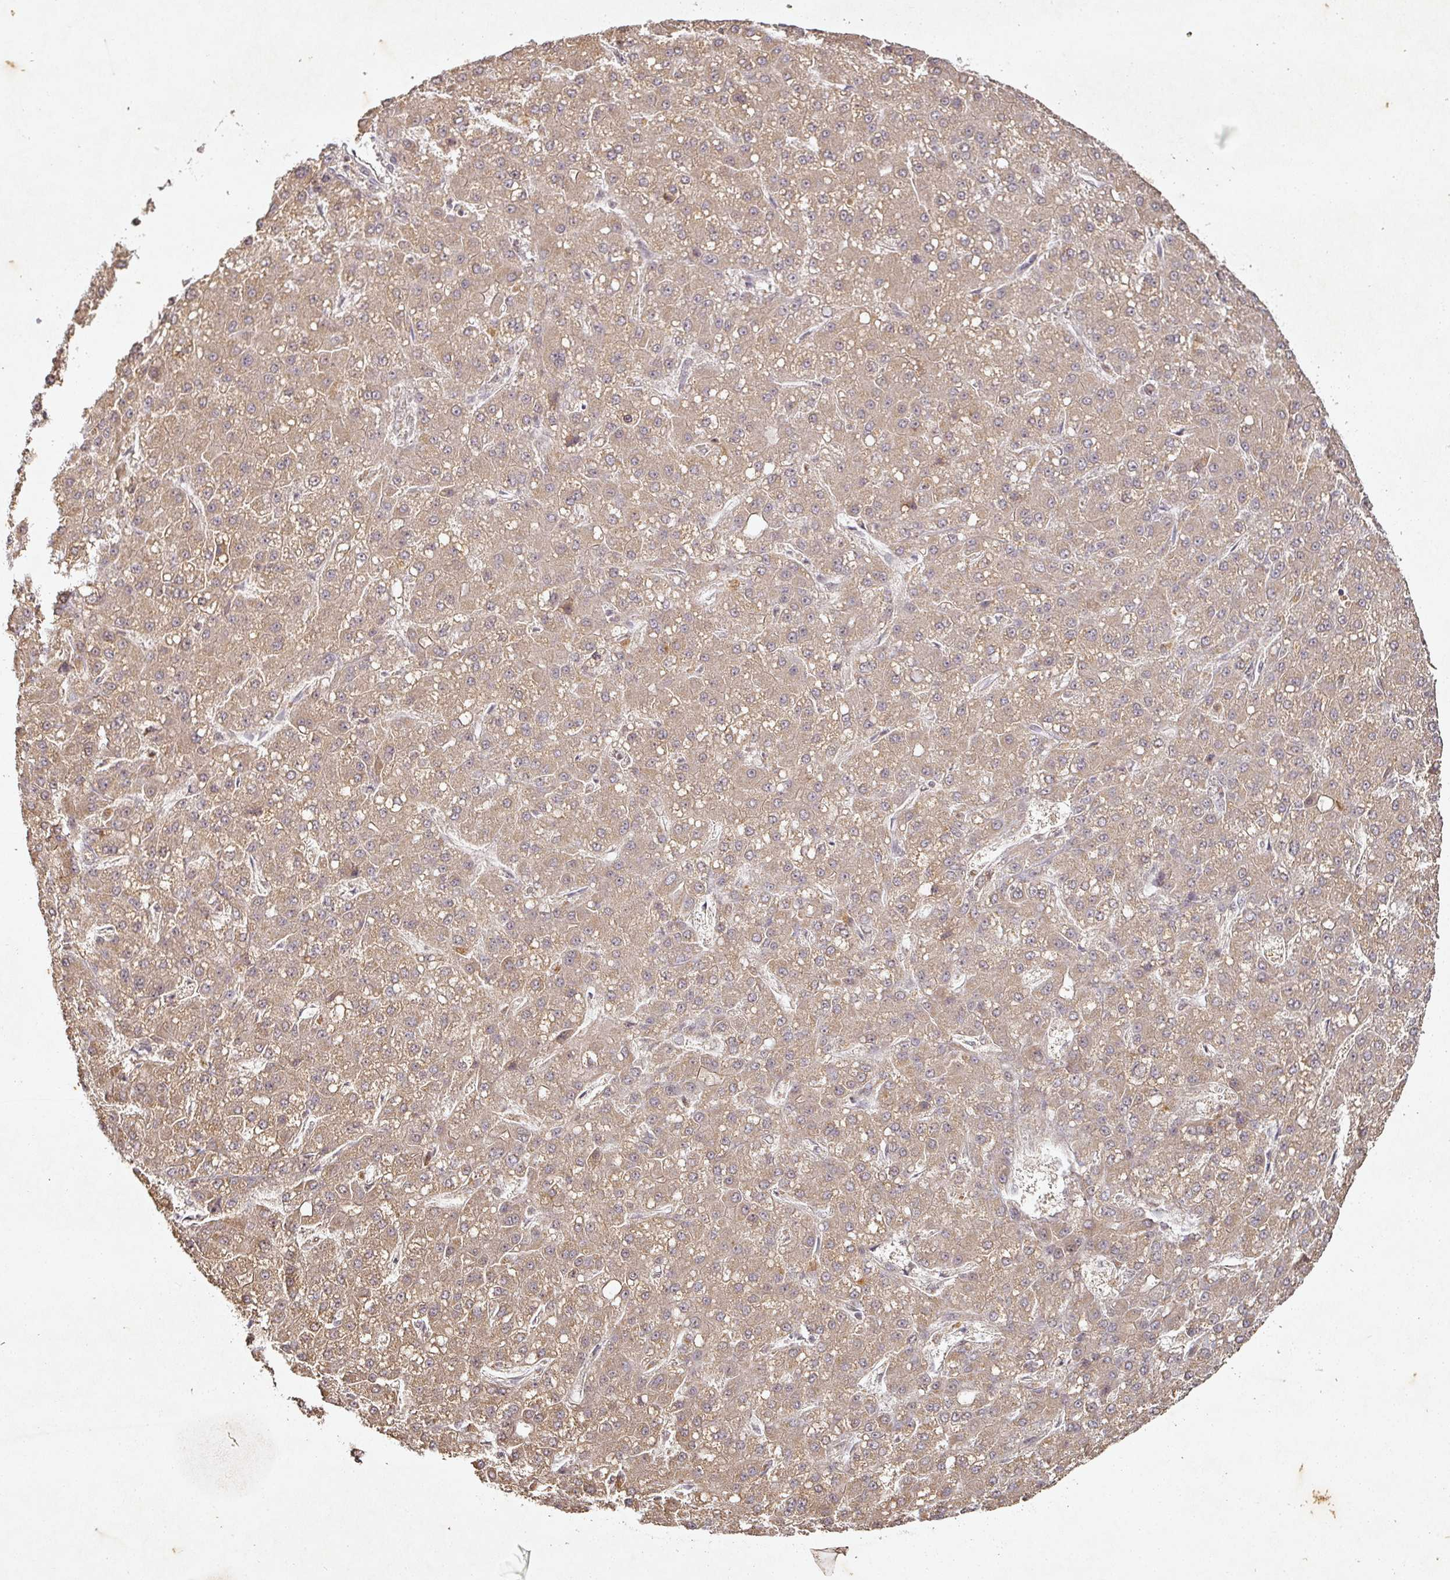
{"staining": {"intensity": "weak", "quantity": ">75%", "location": "cytoplasmic/membranous"}, "tissue": "liver cancer", "cell_type": "Tumor cells", "image_type": "cancer", "snomed": [{"axis": "morphology", "description": "Carcinoma, Hepatocellular, NOS"}, {"axis": "topography", "description": "Liver"}], "caption": "The histopathology image demonstrates staining of liver hepatocellular carcinoma, revealing weak cytoplasmic/membranous protein staining (brown color) within tumor cells.", "gene": "CAPN5", "patient": {"sex": "male", "age": 67}}